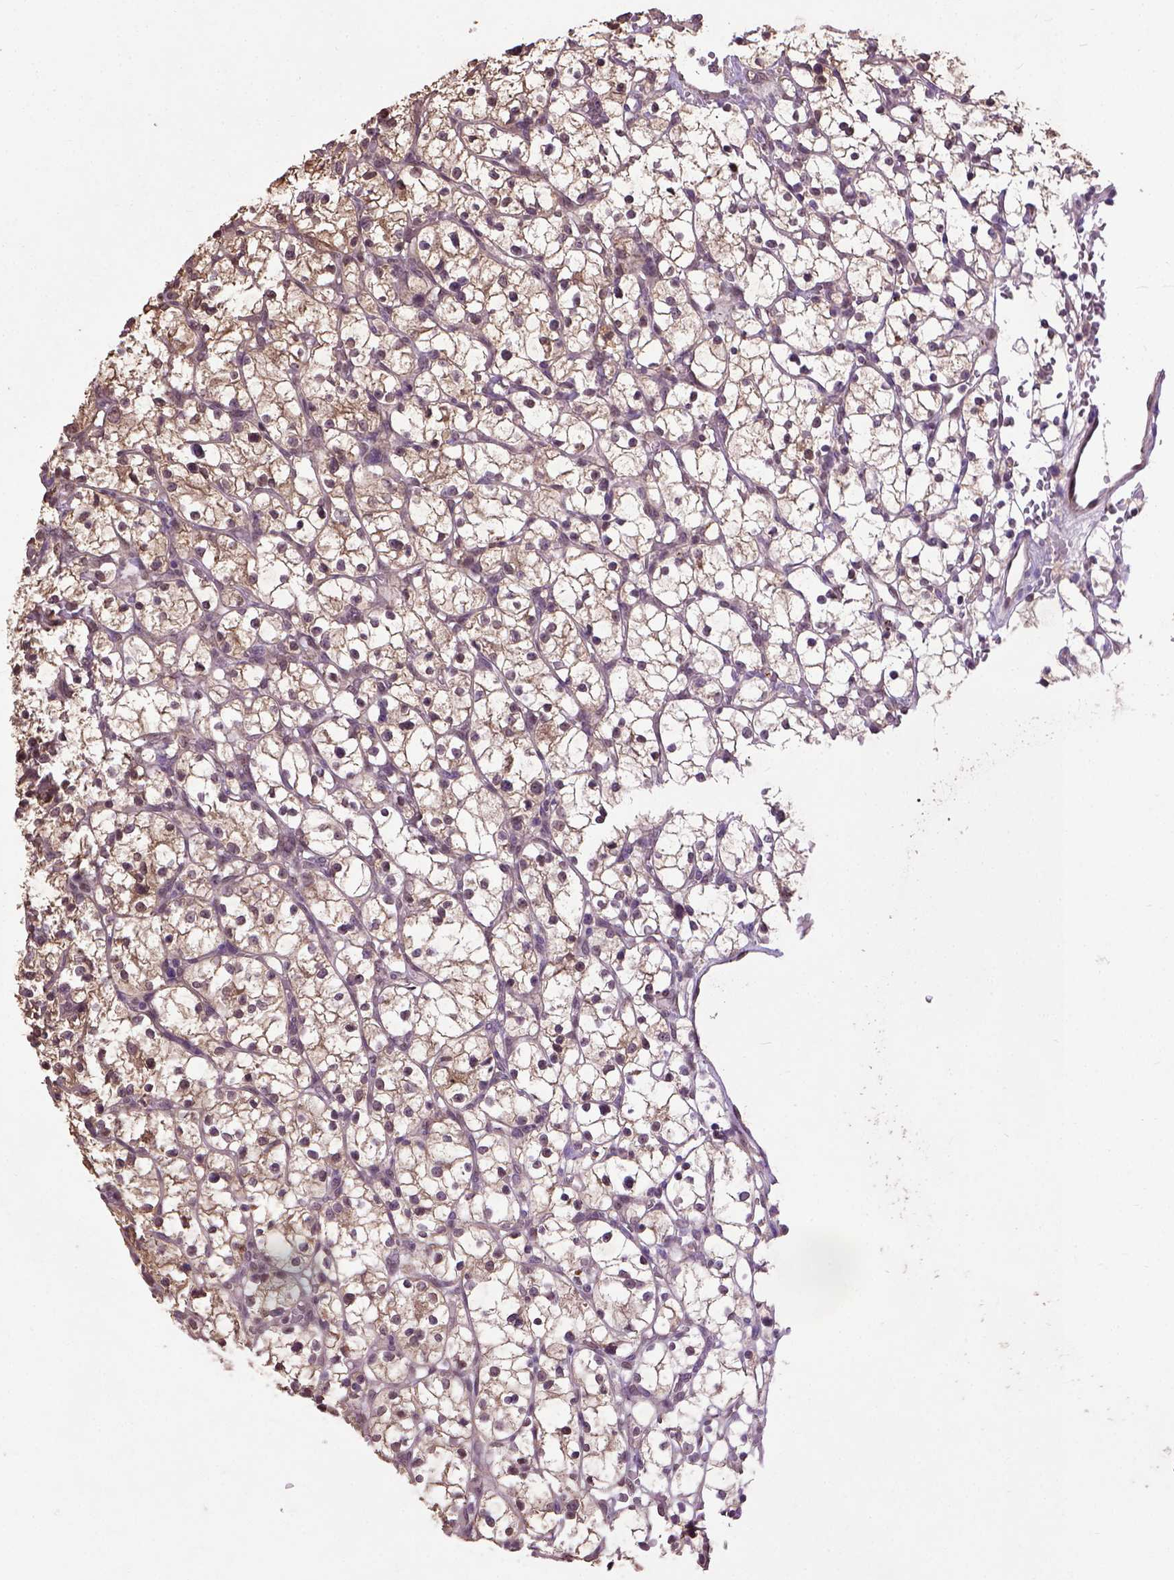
{"staining": {"intensity": "moderate", "quantity": ">75%", "location": "cytoplasmic/membranous,nuclear"}, "tissue": "renal cancer", "cell_type": "Tumor cells", "image_type": "cancer", "snomed": [{"axis": "morphology", "description": "Adenocarcinoma, NOS"}, {"axis": "topography", "description": "Kidney"}], "caption": "Brown immunohistochemical staining in human renal cancer (adenocarcinoma) reveals moderate cytoplasmic/membranous and nuclear expression in about >75% of tumor cells. Nuclei are stained in blue.", "gene": "UBA3", "patient": {"sex": "female", "age": 64}}